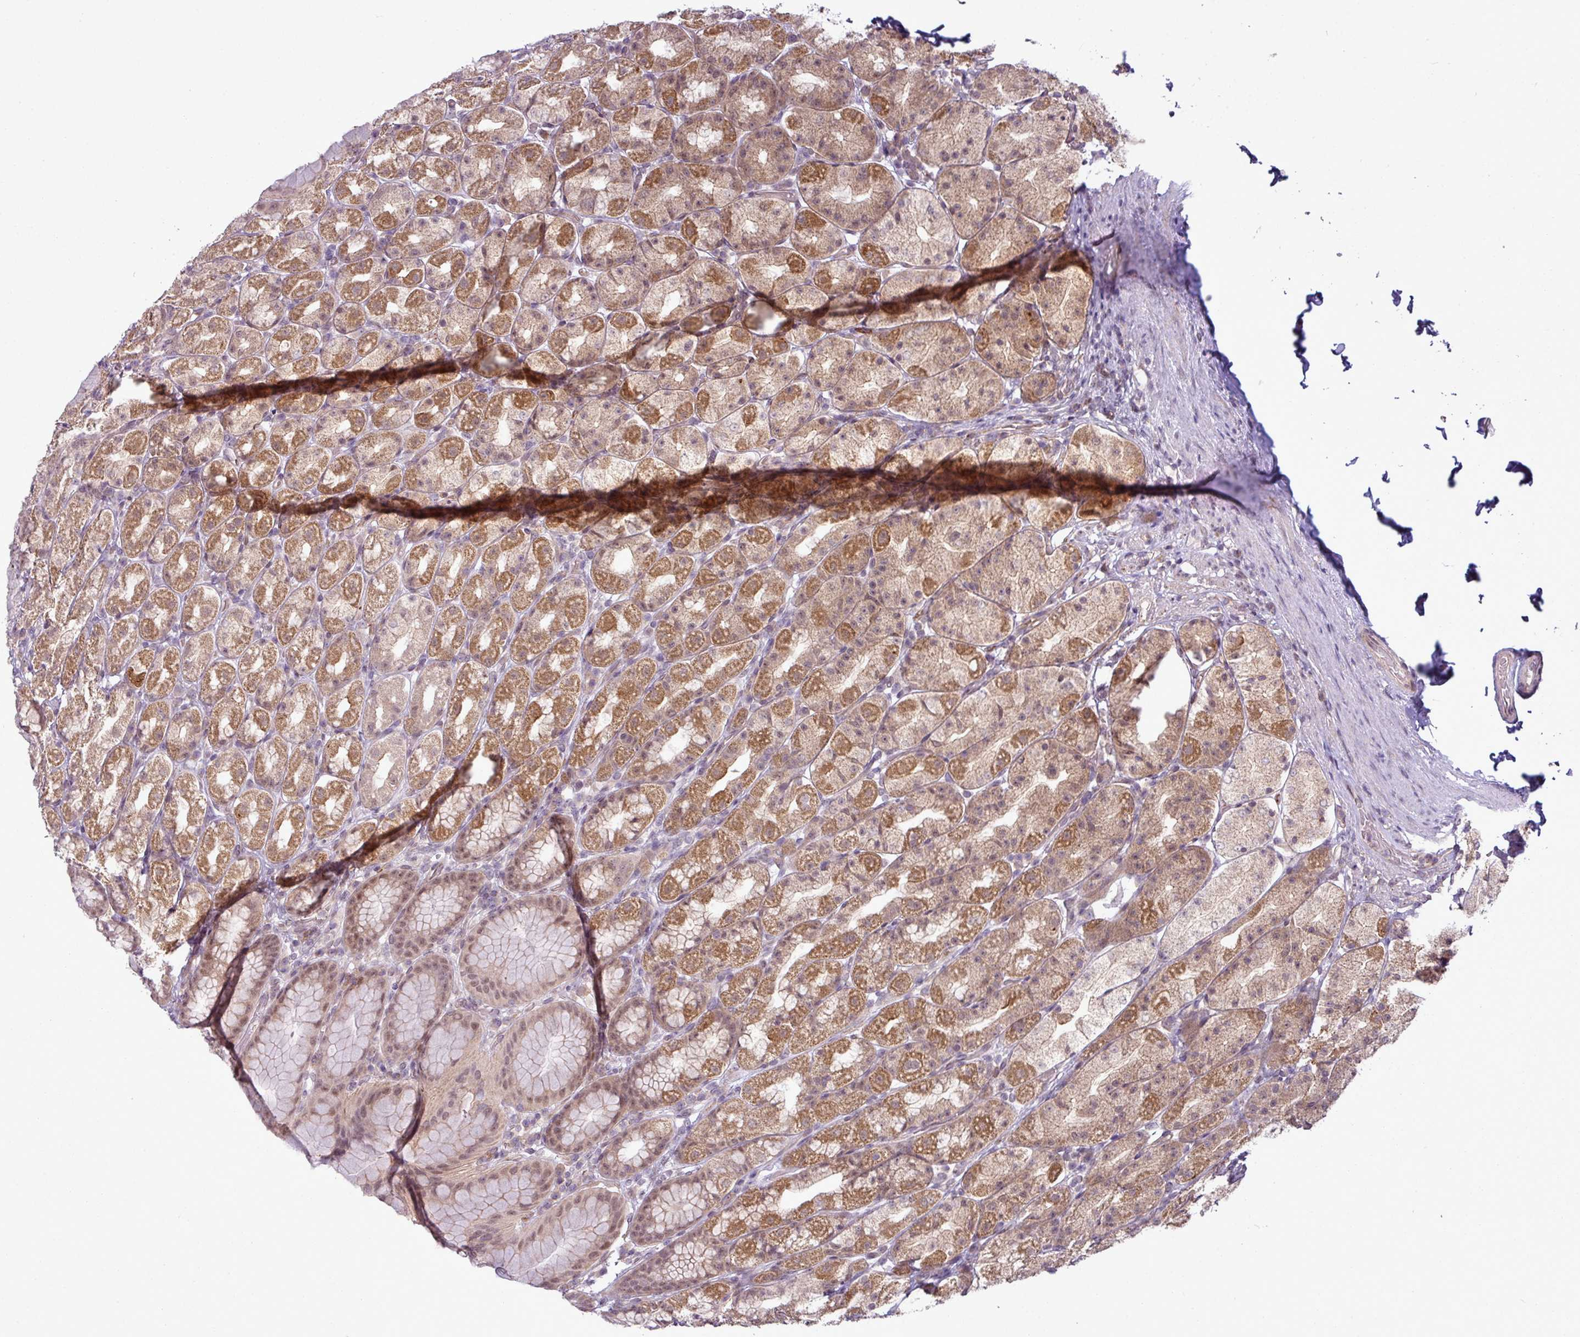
{"staining": {"intensity": "moderate", "quantity": ">75%", "location": "cytoplasmic/membranous,nuclear"}, "tissue": "stomach", "cell_type": "Glandular cells", "image_type": "normal", "snomed": [{"axis": "morphology", "description": "Normal tissue, NOS"}, {"axis": "topography", "description": "Stomach, upper"}, {"axis": "topography", "description": "Stomach"}], "caption": "Immunohistochemistry micrograph of unremarkable stomach: stomach stained using IHC displays medium levels of moderate protein expression localized specifically in the cytoplasmic/membranous,nuclear of glandular cells, appearing as a cytoplasmic/membranous,nuclear brown color.", "gene": "ZC2HC1C", "patient": {"sex": "male", "age": 68}}